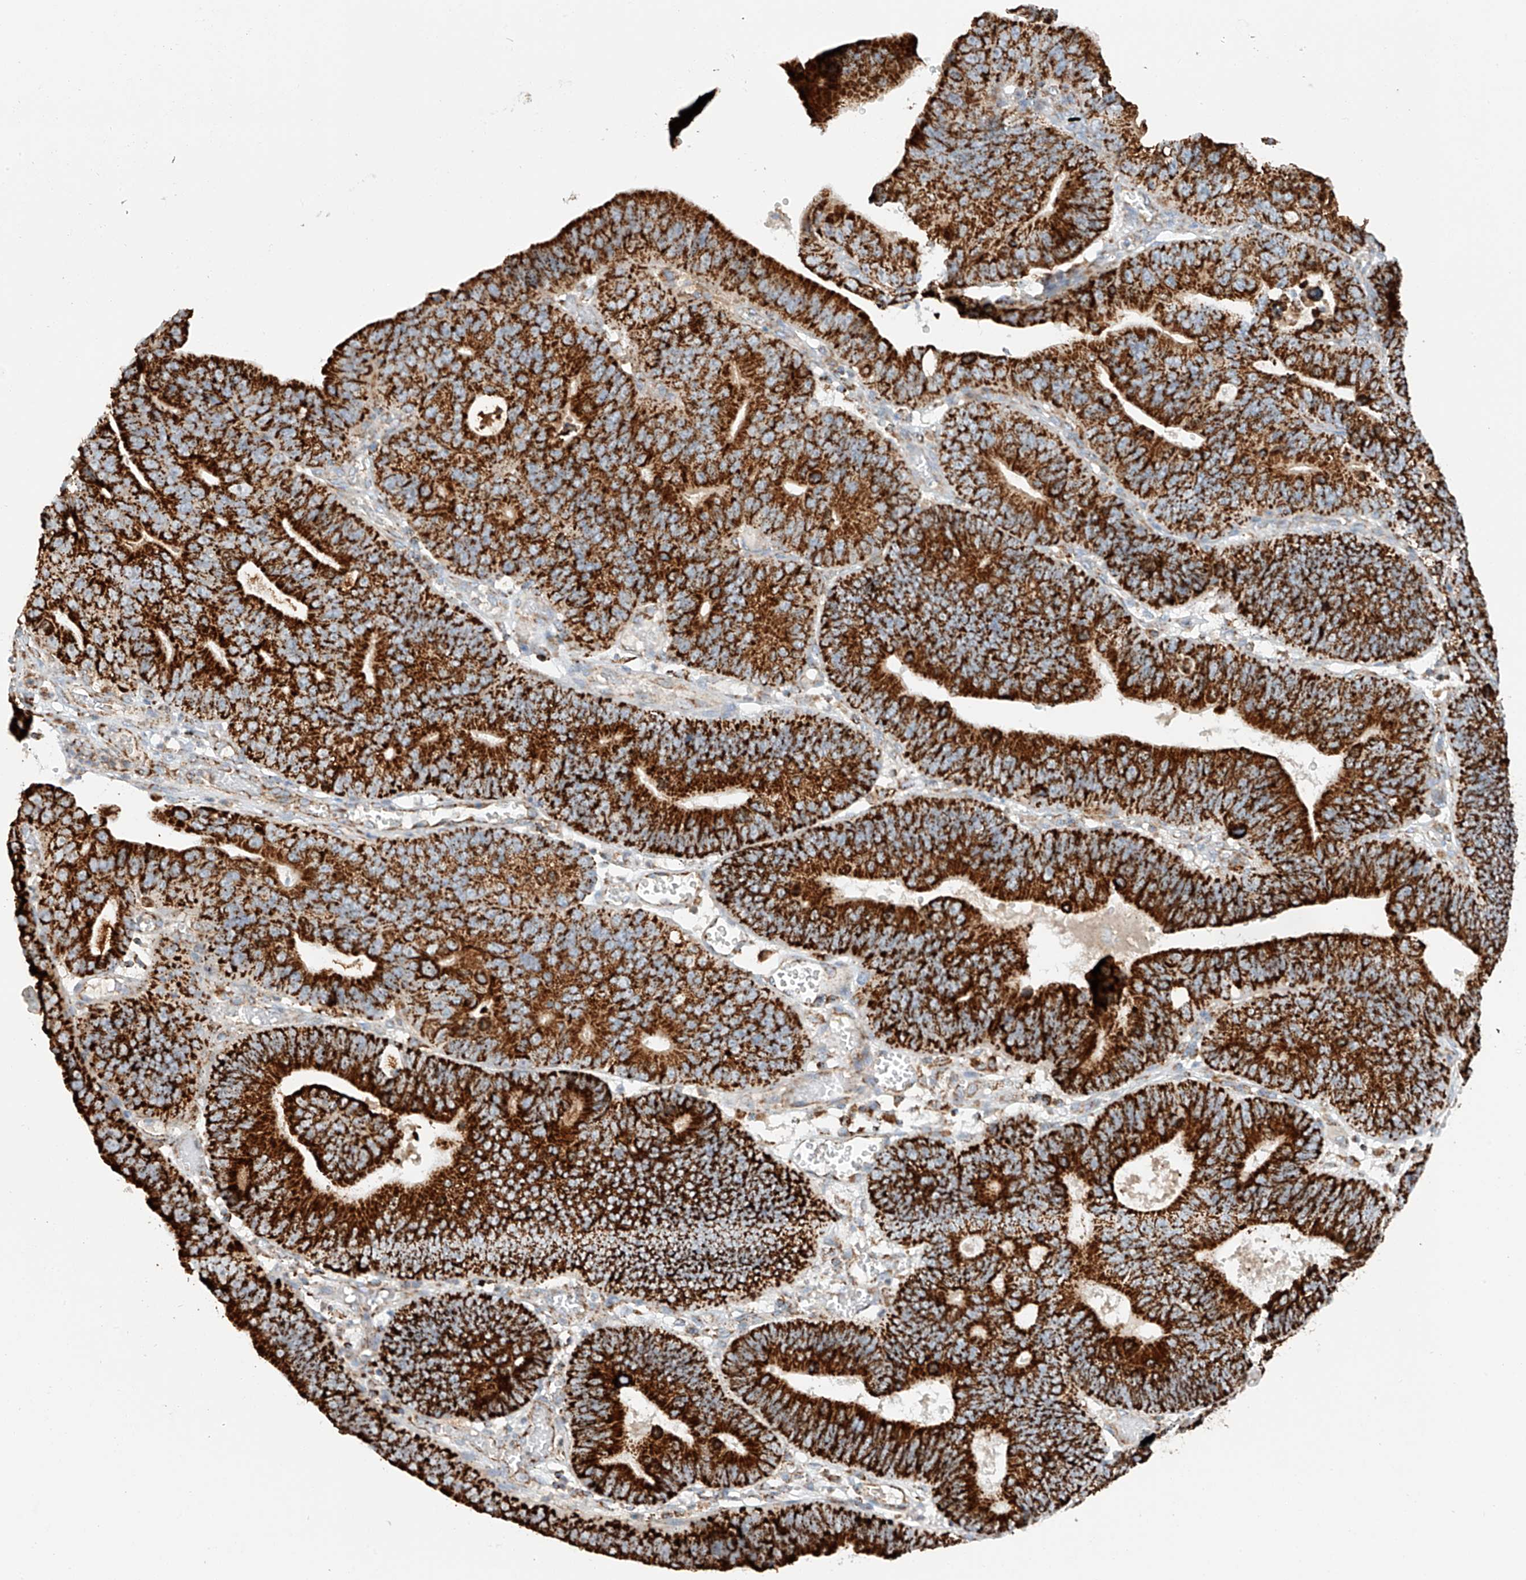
{"staining": {"intensity": "strong", "quantity": ">75%", "location": "cytoplasmic/membranous"}, "tissue": "stomach cancer", "cell_type": "Tumor cells", "image_type": "cancer", "snomed": [{"axis": "morphology", "description": "Adenocarcinoma, NOS"}, {"axis": "topography", "description": "Stomach"}], "caption": "Adenocarcinoma (stomach) stained with a brown dye exhibits strong cytoplasmic/membranous positive expression in approximately >75% of tumor cells.", "gene": "TTC27", "patient": {"sex": "male", "age": 59}}